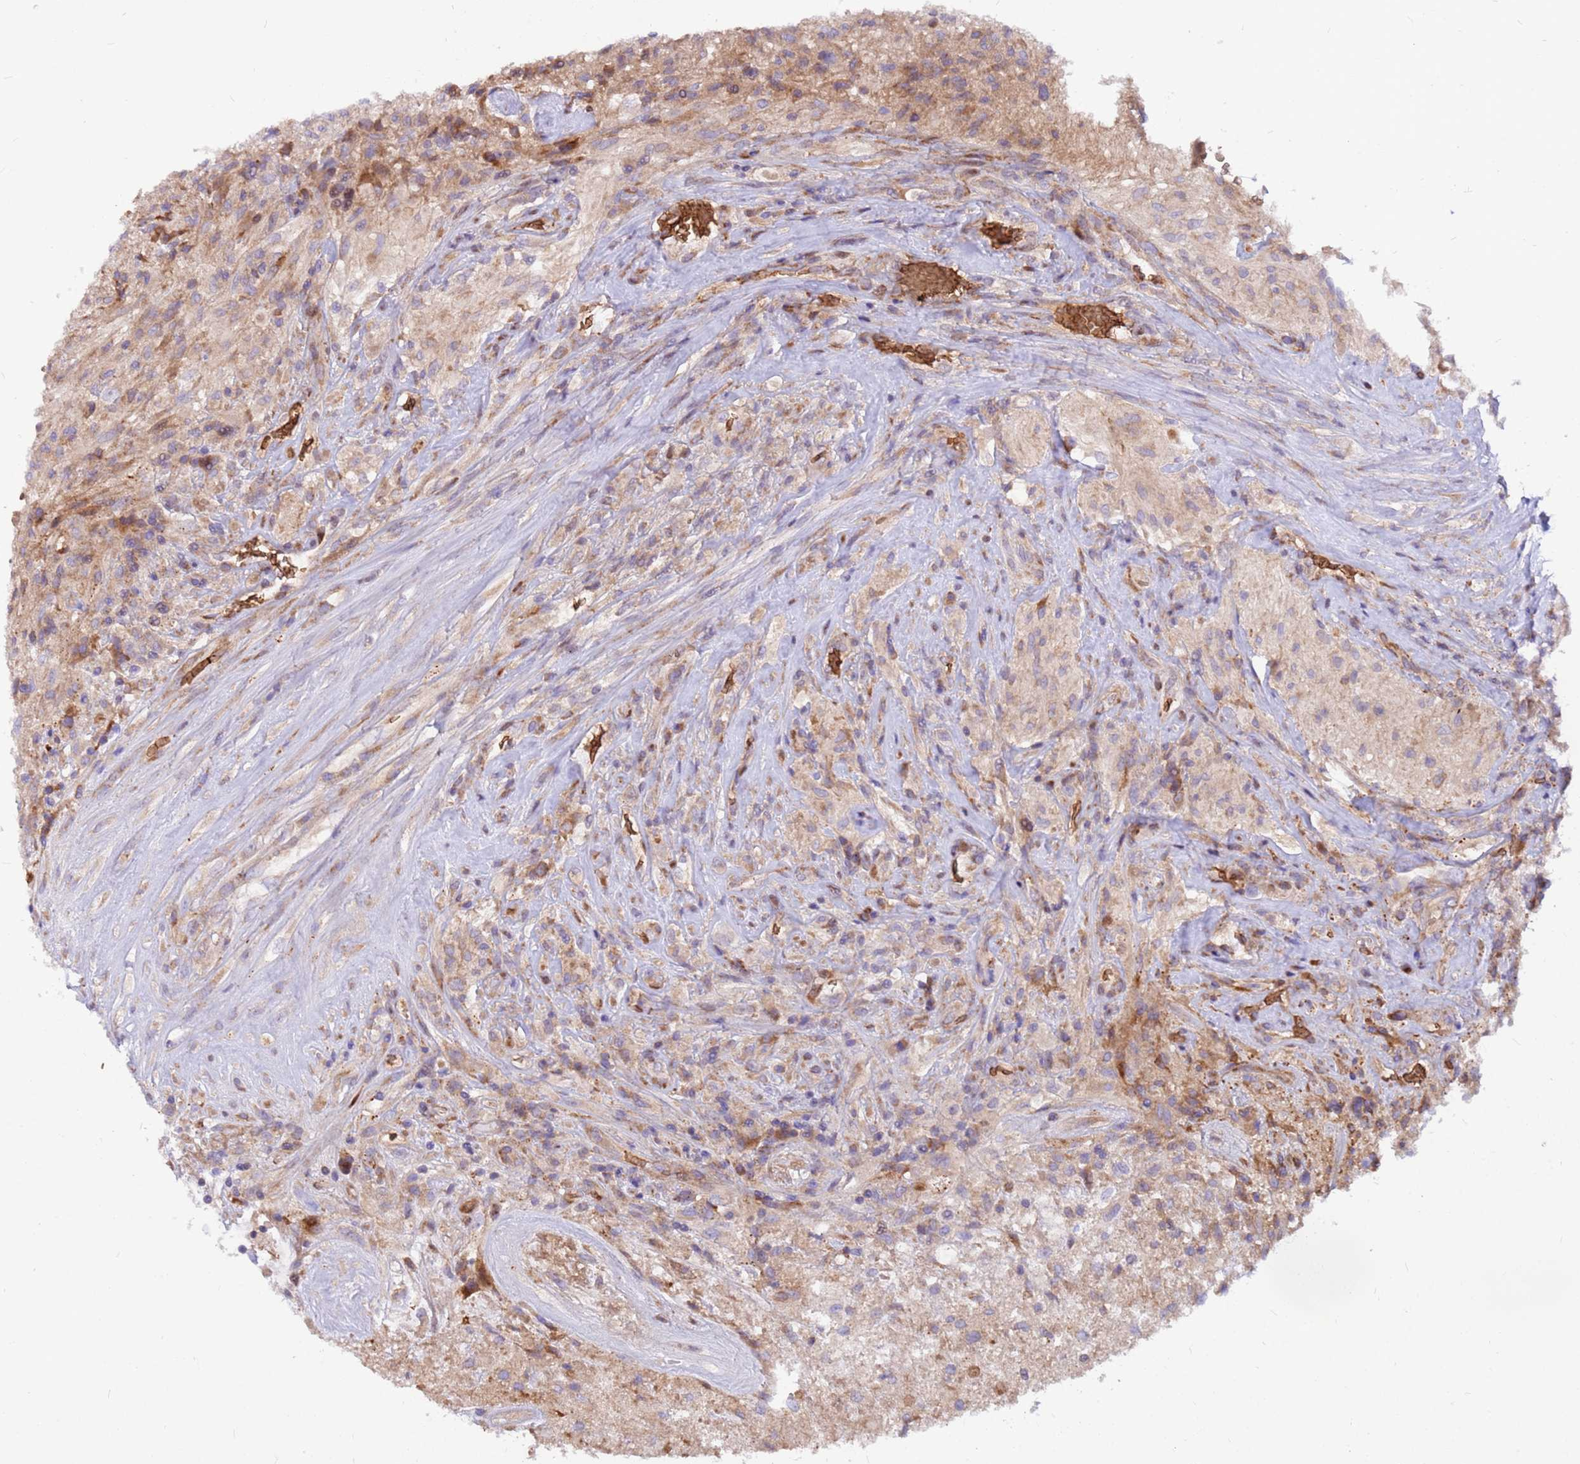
{"staining": {"intensity": "negative", "quantity": "none", "location": "none"}, "tissue": "glioma", "cell_type": "Tumor cells", "image_type": "cancer", "snomed": [{"axis": "morphology", "description": "Glioma, malignant, High grade"}, {"axis": "topography", "description": "Brain"}], "caption": "High magnification brightfield microscopy of glioma stained with DAB (brown) and counterstained with hematoxylin (blue): tumor cells show no significant positivity.", "gene": "ZNF669", "patient": {"sex": "male", "age": 56}}